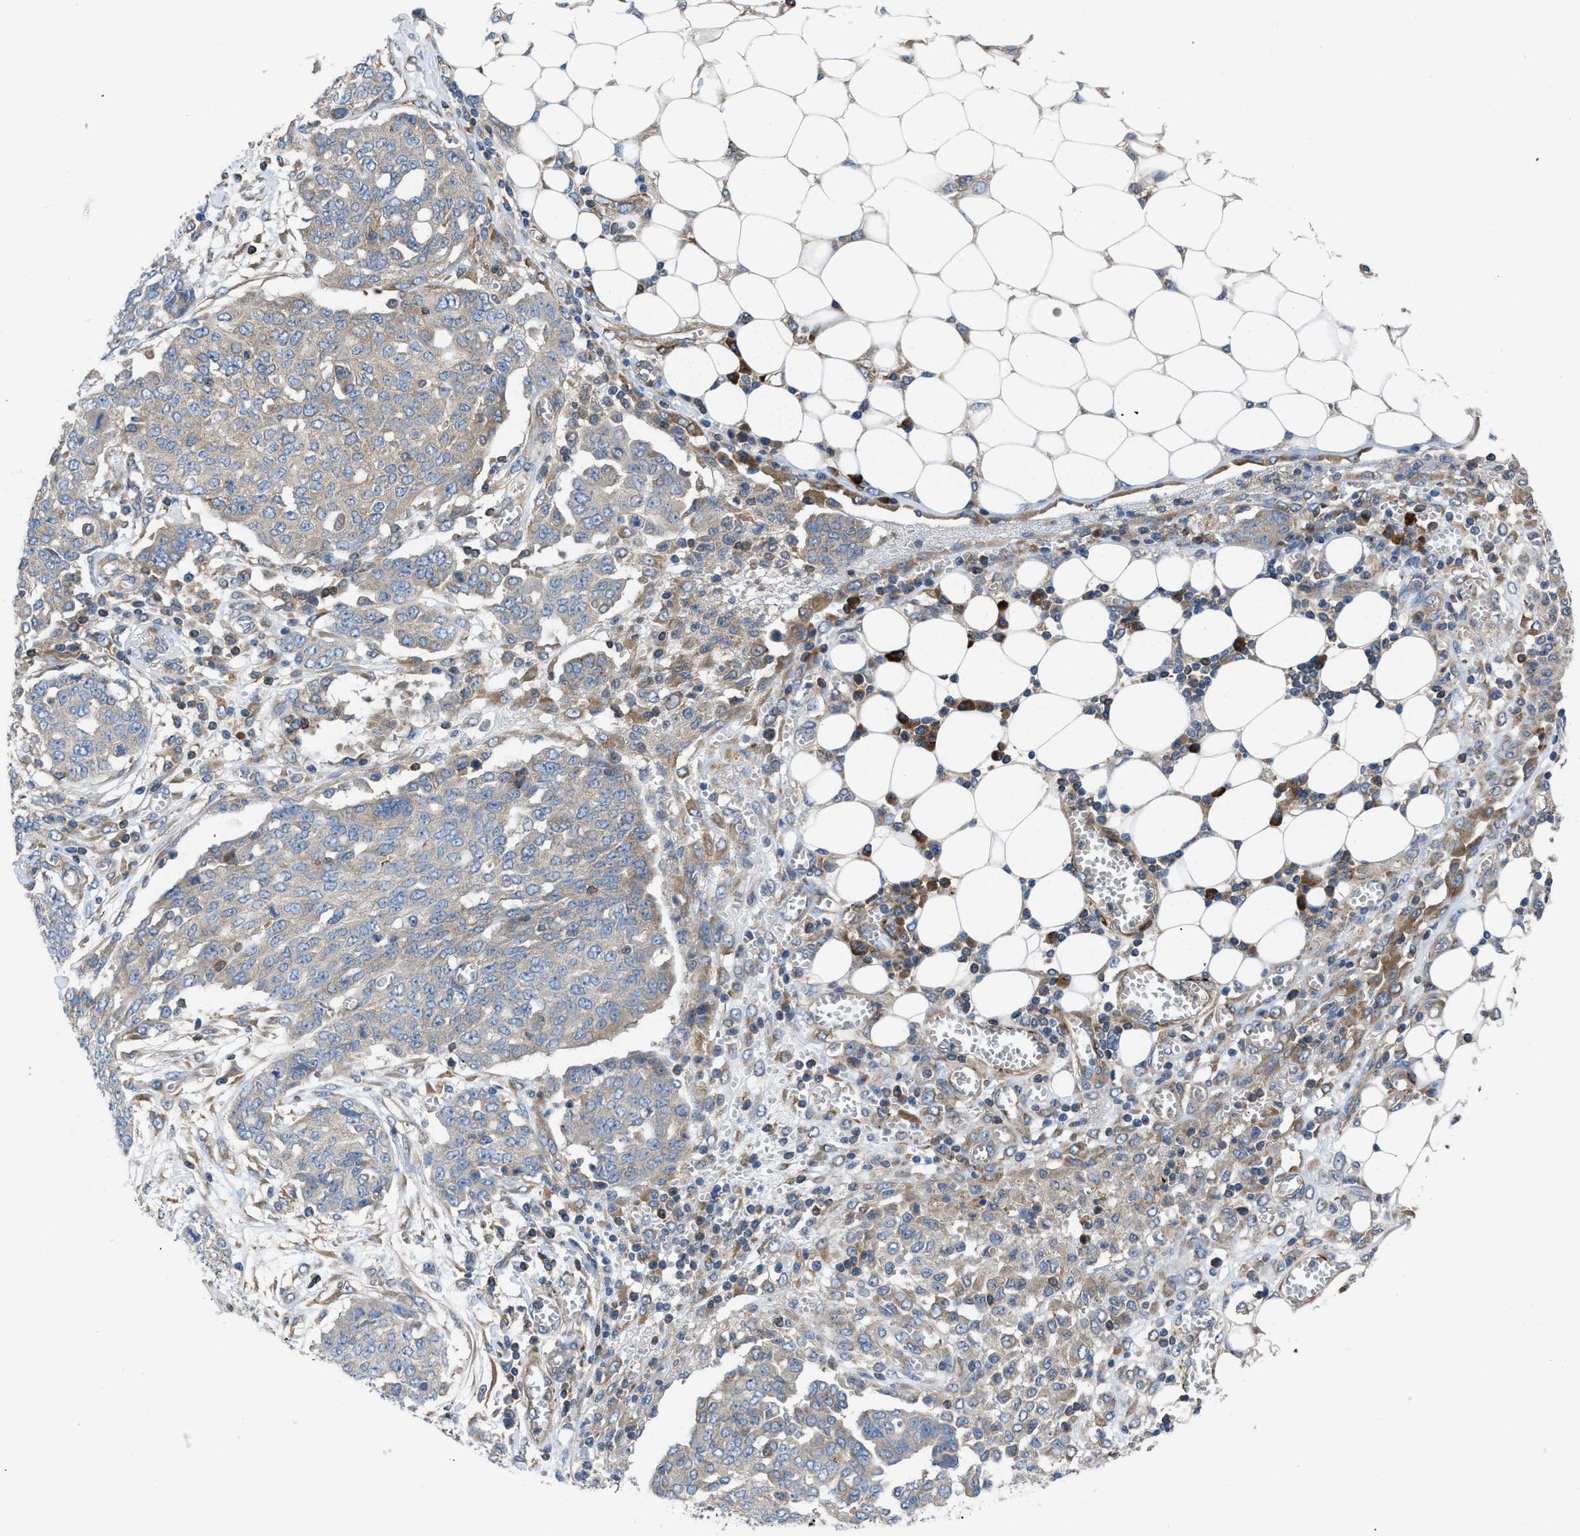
{"staining": {"intensity": "weak", "quantity": "<25%", "location": "cytoplasmic/membranous"}, "tissue": "ovarian cancer", "cell_type": "Tumor cells", "image_type": "cancer", "snomed": [{"axis": "morphology", "description": "Cystadenocarcinoma, serous, NOS"}, {"axis": "topography", "description": "Soft tissue"}, {"axis": "topography", "description": "Ovary"}], "caption": "High magnification brightfield microscopy of ovarian serous cystadenocarcinoma stained with DAB (3,3'-diaminobenzidine) (brown) and counterstained with hematoxylin (blue): tumor cells show no significant staining. (DAB (3,3'-diaminobenzidine) immunohistochemistry, high magnification).", "gene": "CHKB", "patient": {"sex": "female", "age": 57}}